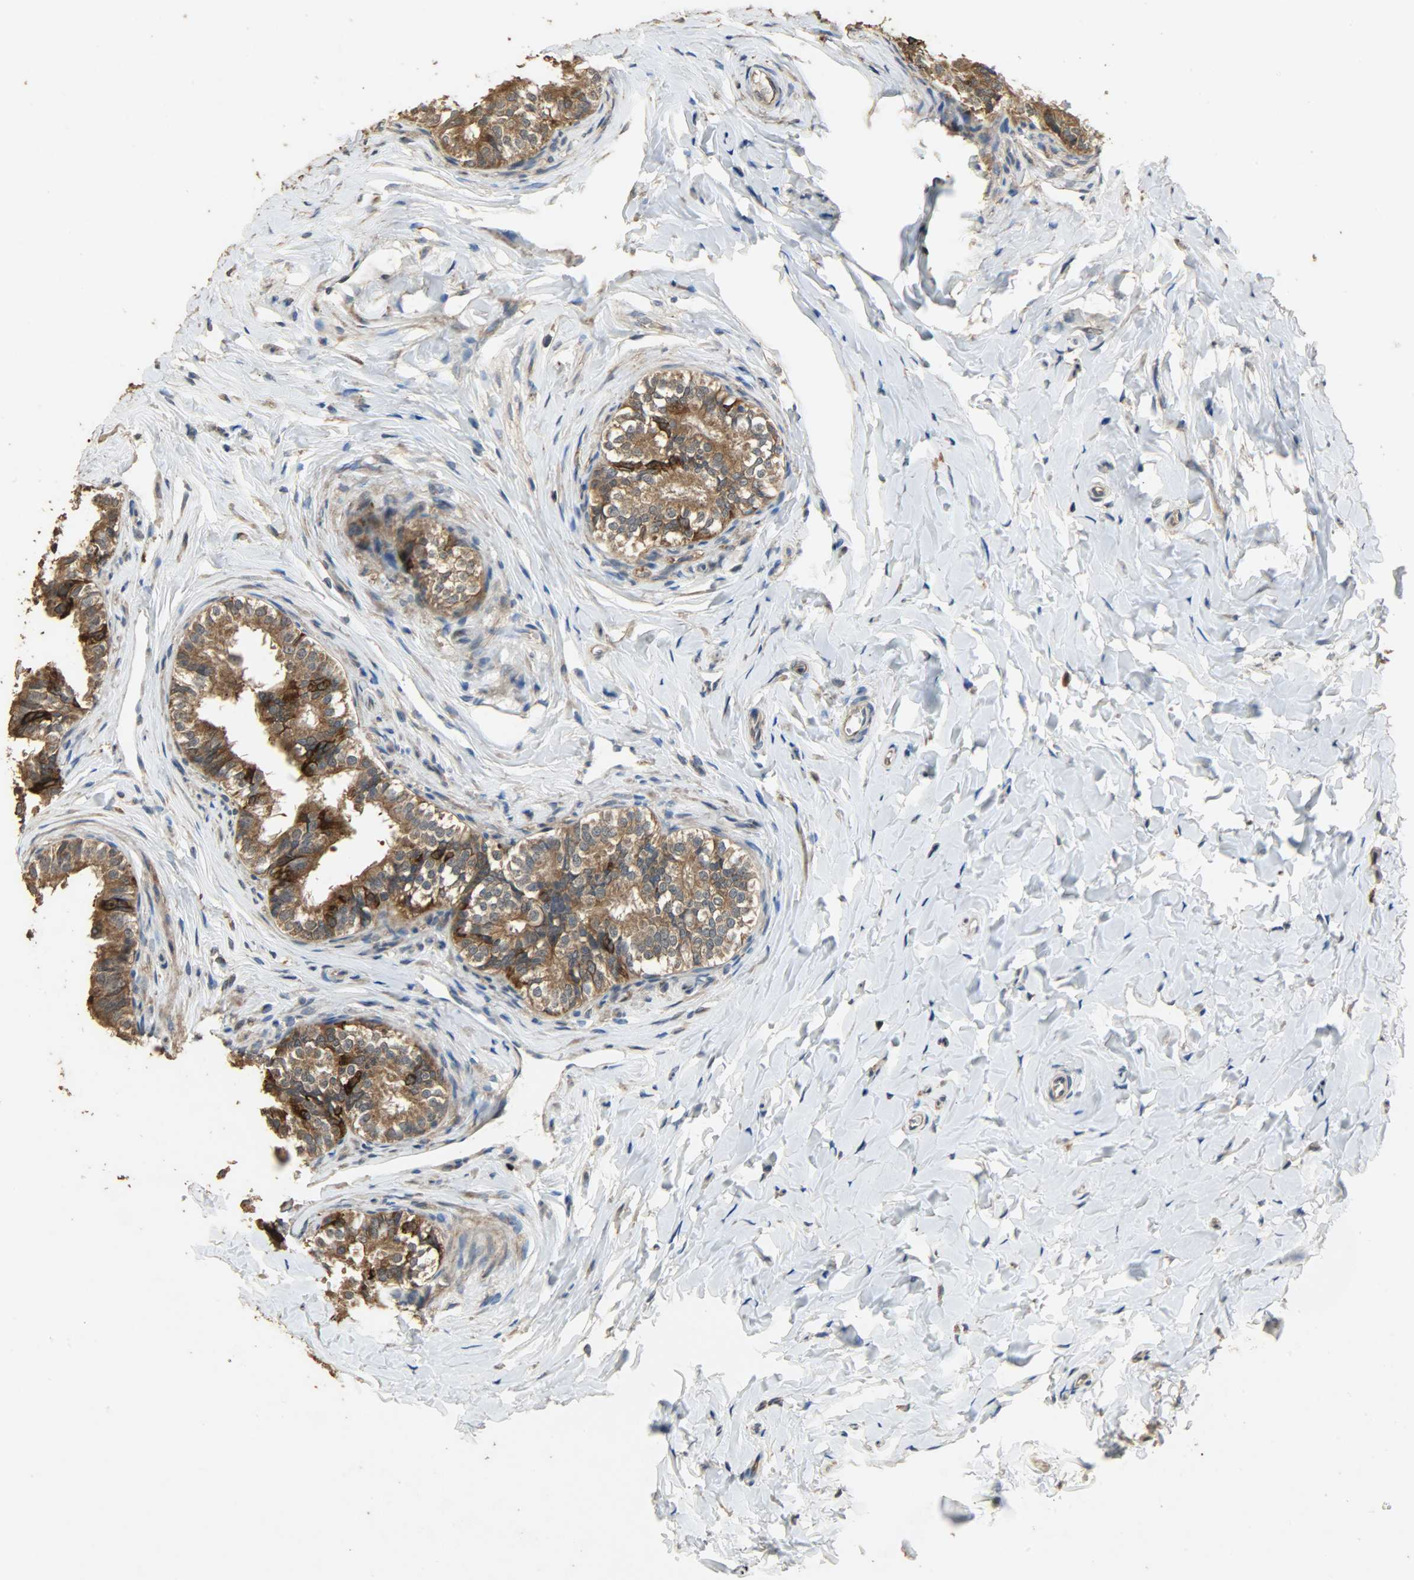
{"staining": {"intensity": "moderate", "quantity": ">75%", "location": "cytoplasmic/membranous"}, "tissue": "epididymis", "cell_type": "Glandular cells", "image_type": "normal", "snomed": [{"axis": "morphology", "description": "Normal tissue, NOS"}, {"axis": "topography", "description": "Soft tissue"}, {"axis": "topography", "description": "Epididymis"}], "caption": "Immunohistochemistry (IHC) photomicrograph of normal human epididymis stained for a protein (brown), which shows medium levels of moderate cytoplasmic/membranous expression in approximately >75% of glandular cells.", "gene": "CDKN2C", "patient": {"sex": "male", "age": 26}}